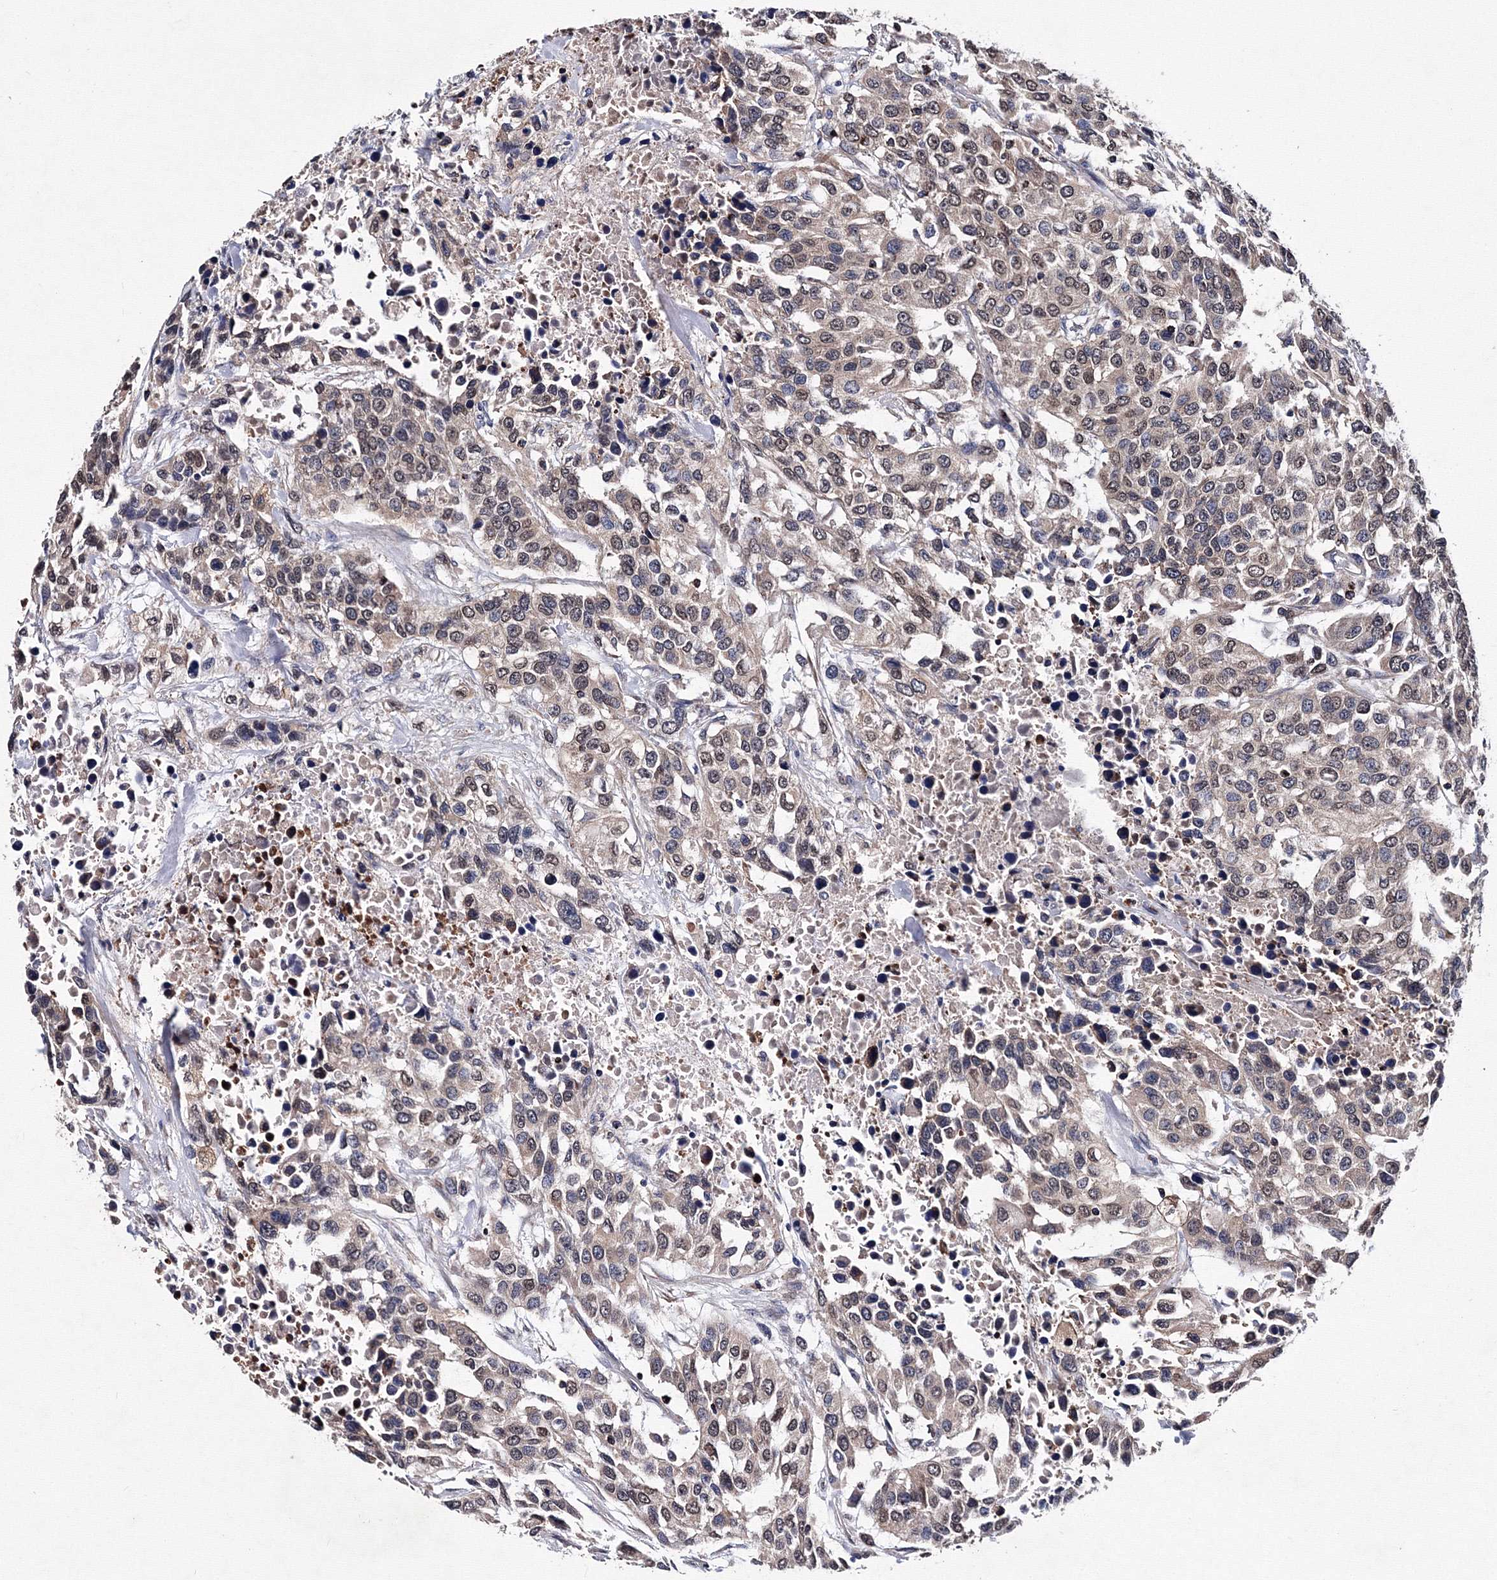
{"staining": {"intensity": "weak", "quantity": "25%-75%", "location": "cytoplasmic/membranous"}, "tissue": "urothelial cancer", "cell_type": "Tumor cells", "image_type": "cancer", "snomed": [{"axis": "morphology", "description": "Urothelial carcinoma, High grade"}, {"axis": "topography", "description": "Urinary bladder"}], "caption": "Protein expression analysis of human urothelial cancer reveals weak cytoplasmic/membranous staining in approximately 25%-75% of tumor cells.", "gene": "PHYKPL", "patient": {"sex": "female", "age": 80}}